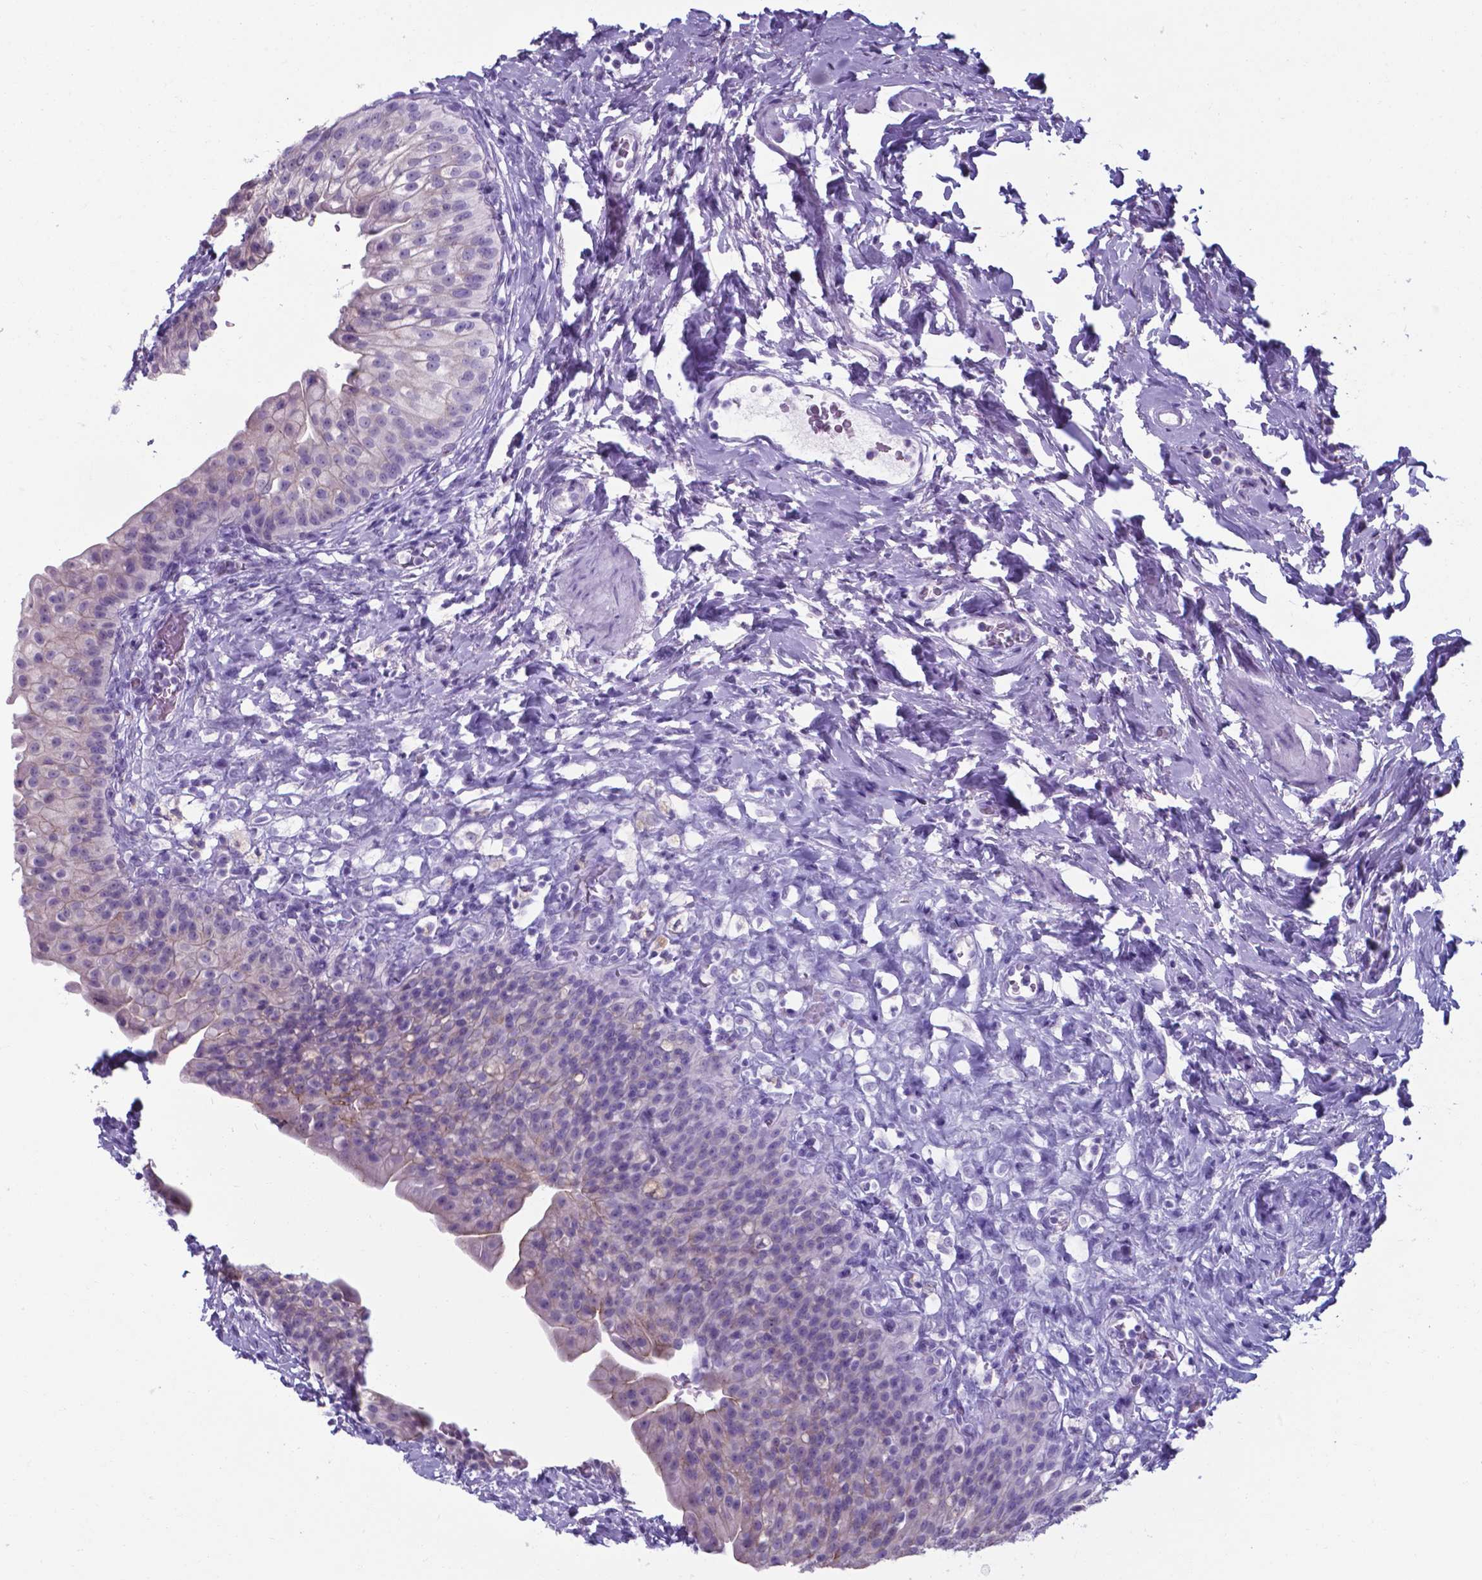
{"staining": {"intensity": "weak", "quantity": "25%-75%", "location": "cytoplasmic/membranous"}, "tissue": "urinary bladder", "cell_type": "Urothelial cells", "image_type": "normal", "snomed": [{"axis": "morphology", "description": "Normal tissue, NOS"}, {"axis": "topography", "description": "Urinary bladder"}], "caption": "Immunohistochemistry (IHC) (DAB (3,3'-diaminobenzidine)) staining of normal human urinary bladder displays weak cytoplasmic/membranous protein positivity in approximately 25%-75% of urothelial cells.", "gene": "AP5B1", "patient": {"sex": "male", "age": 76}}